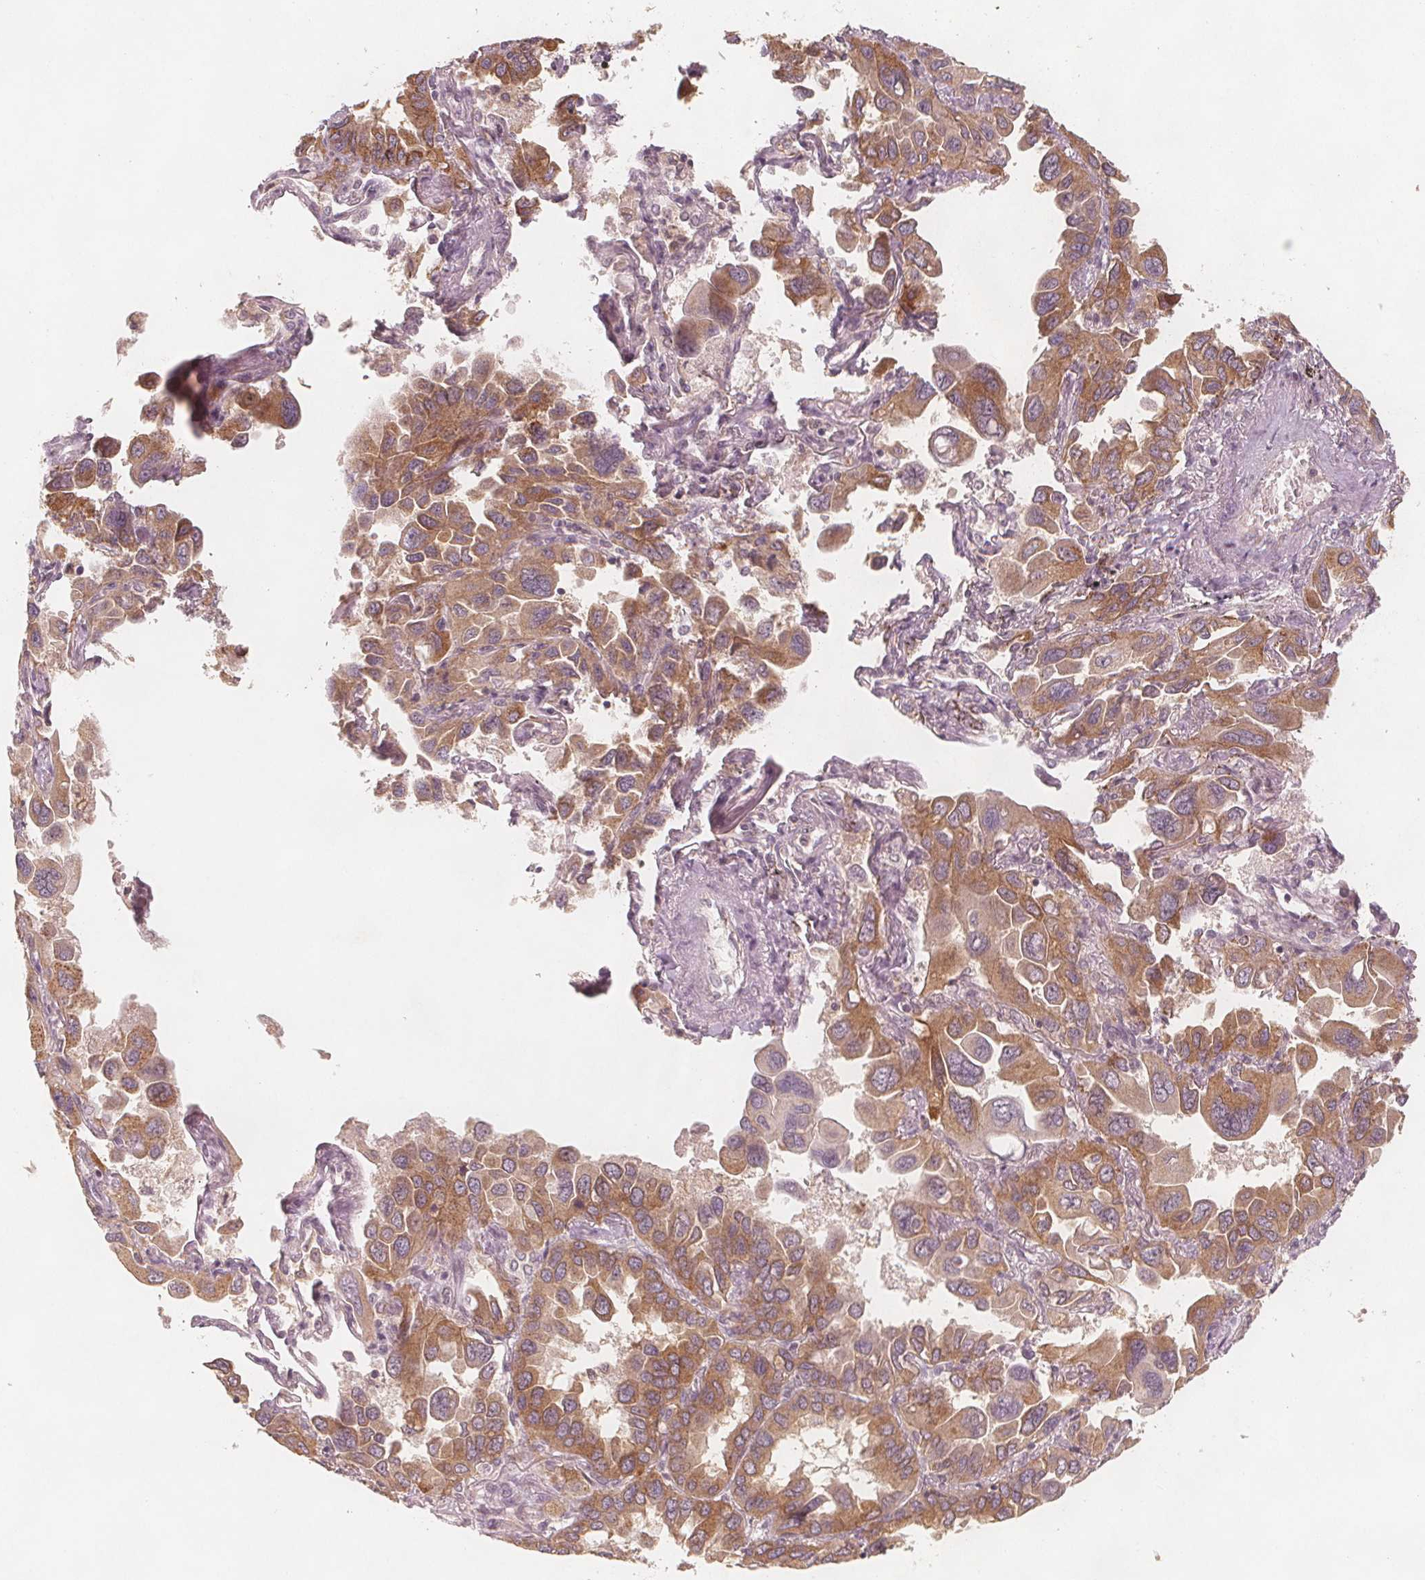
{"staining": {"intensity": "moderate", "quantity": ">75%", "location": "cytoplasmic/membranous"}, "tissue": "lung cancer", "cell_type": "Tumor cells", "image_type": "cancer", "snomed": [{"axis": "morphology", "description": "Adenocarcinoma, NOS"}, {"axis": "topography", "description": "Lung"}], "caption": "Protein staining by IHC displays moderate cytoplasmic/membranous positivity in approximately >75% of tumor cells in lung adenocarcinoma.", "gene": "NCSTN", "patient": {"sex": "male", "age": 64}}